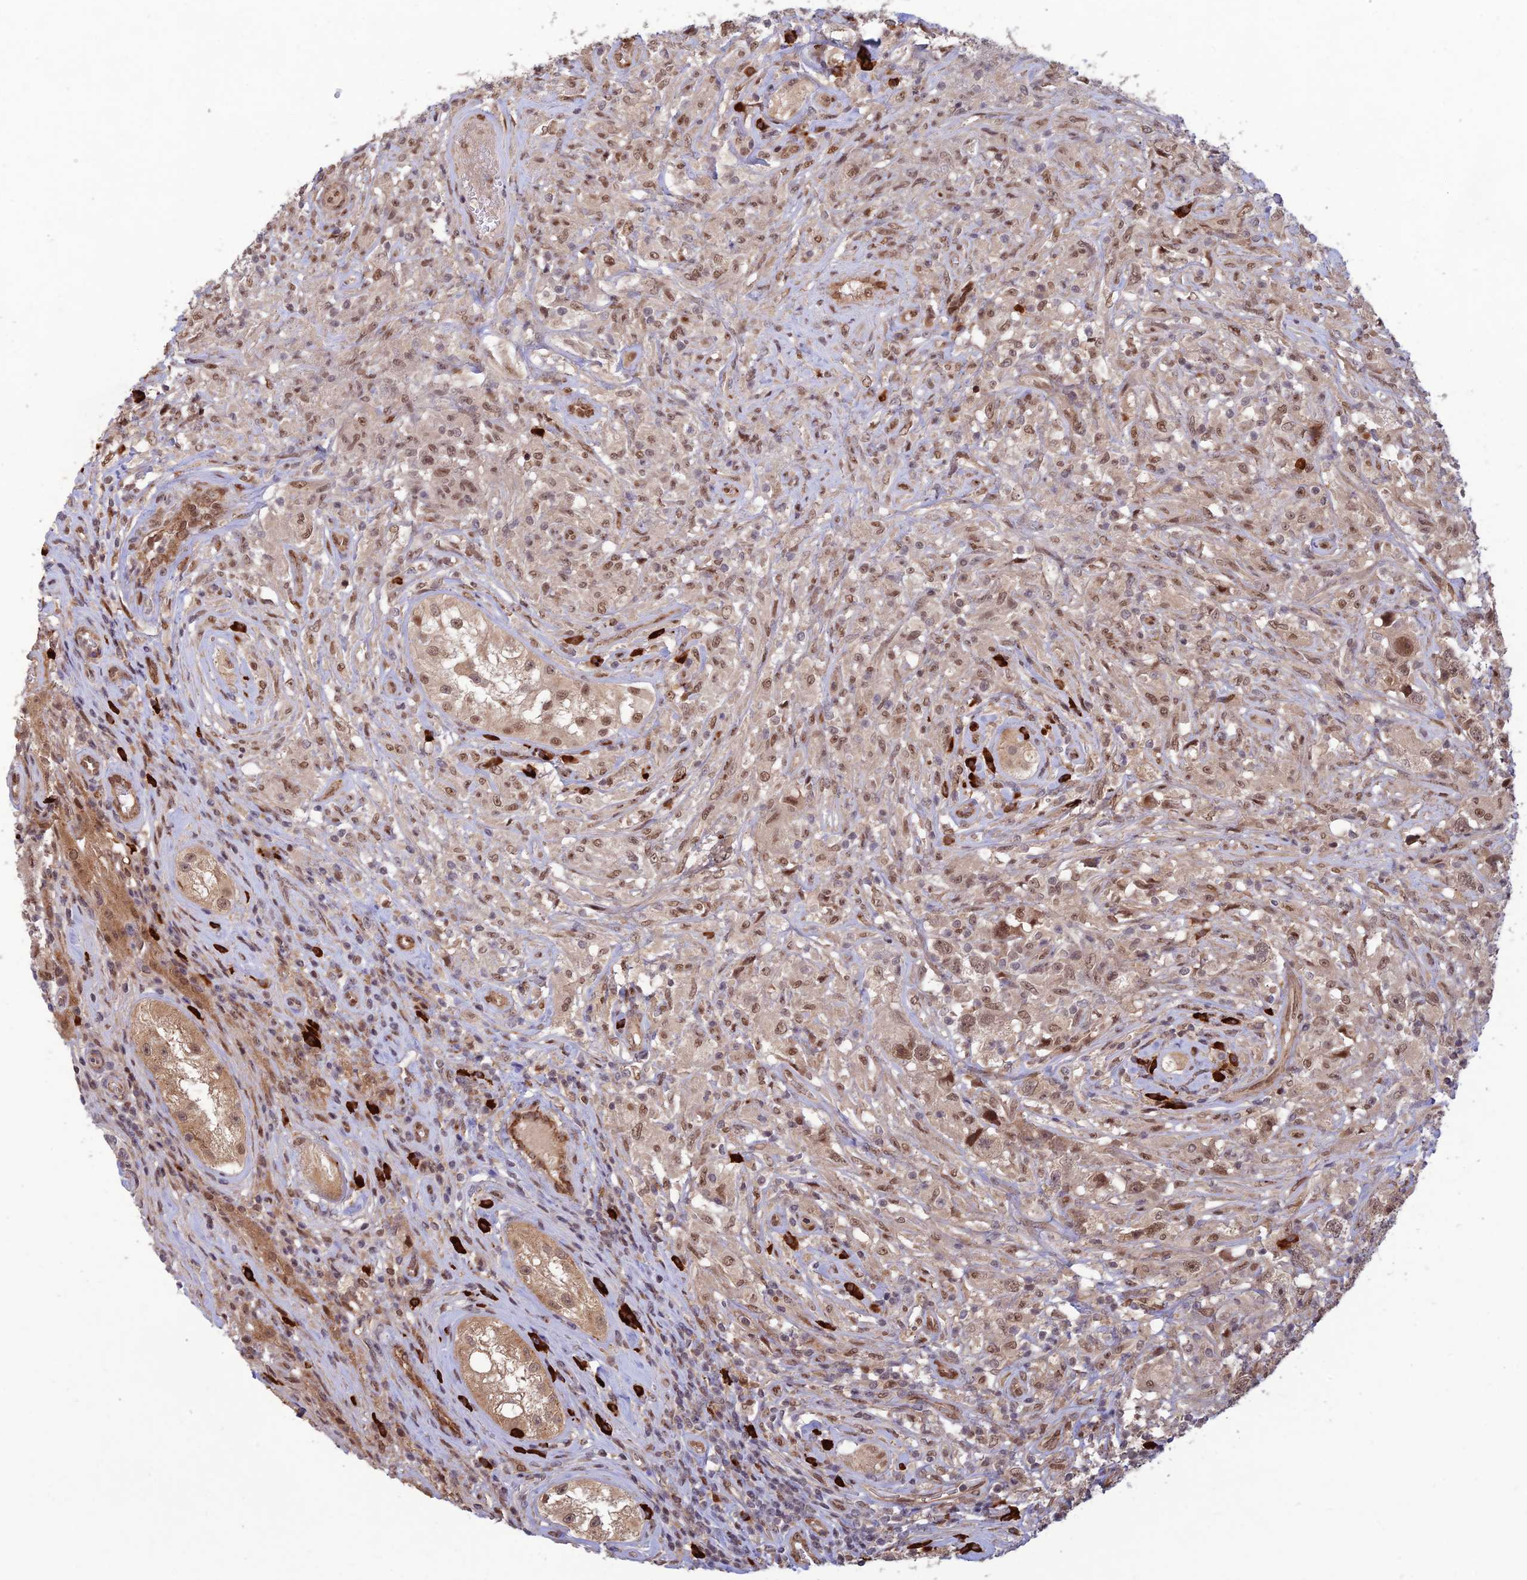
{"staining": {"intensity": "weak", "quantity": "25%-75%", "location": "nuclear"}, "tissue": "testis cancer", "cell_type": "Tumor cells", "image_type": "cancer", "snomed": [{"axis": "morphology", "description": "Seminoma, NOS"}, {"axis": "topography", "description": "Testis"}], "caption": "An image of testis cancer (seminoma) stained for a protein reveals weak nuclear brown staining in tumor cells.", "gene": "ZNF565", "patient": {"sex": "male", "age": 49}}